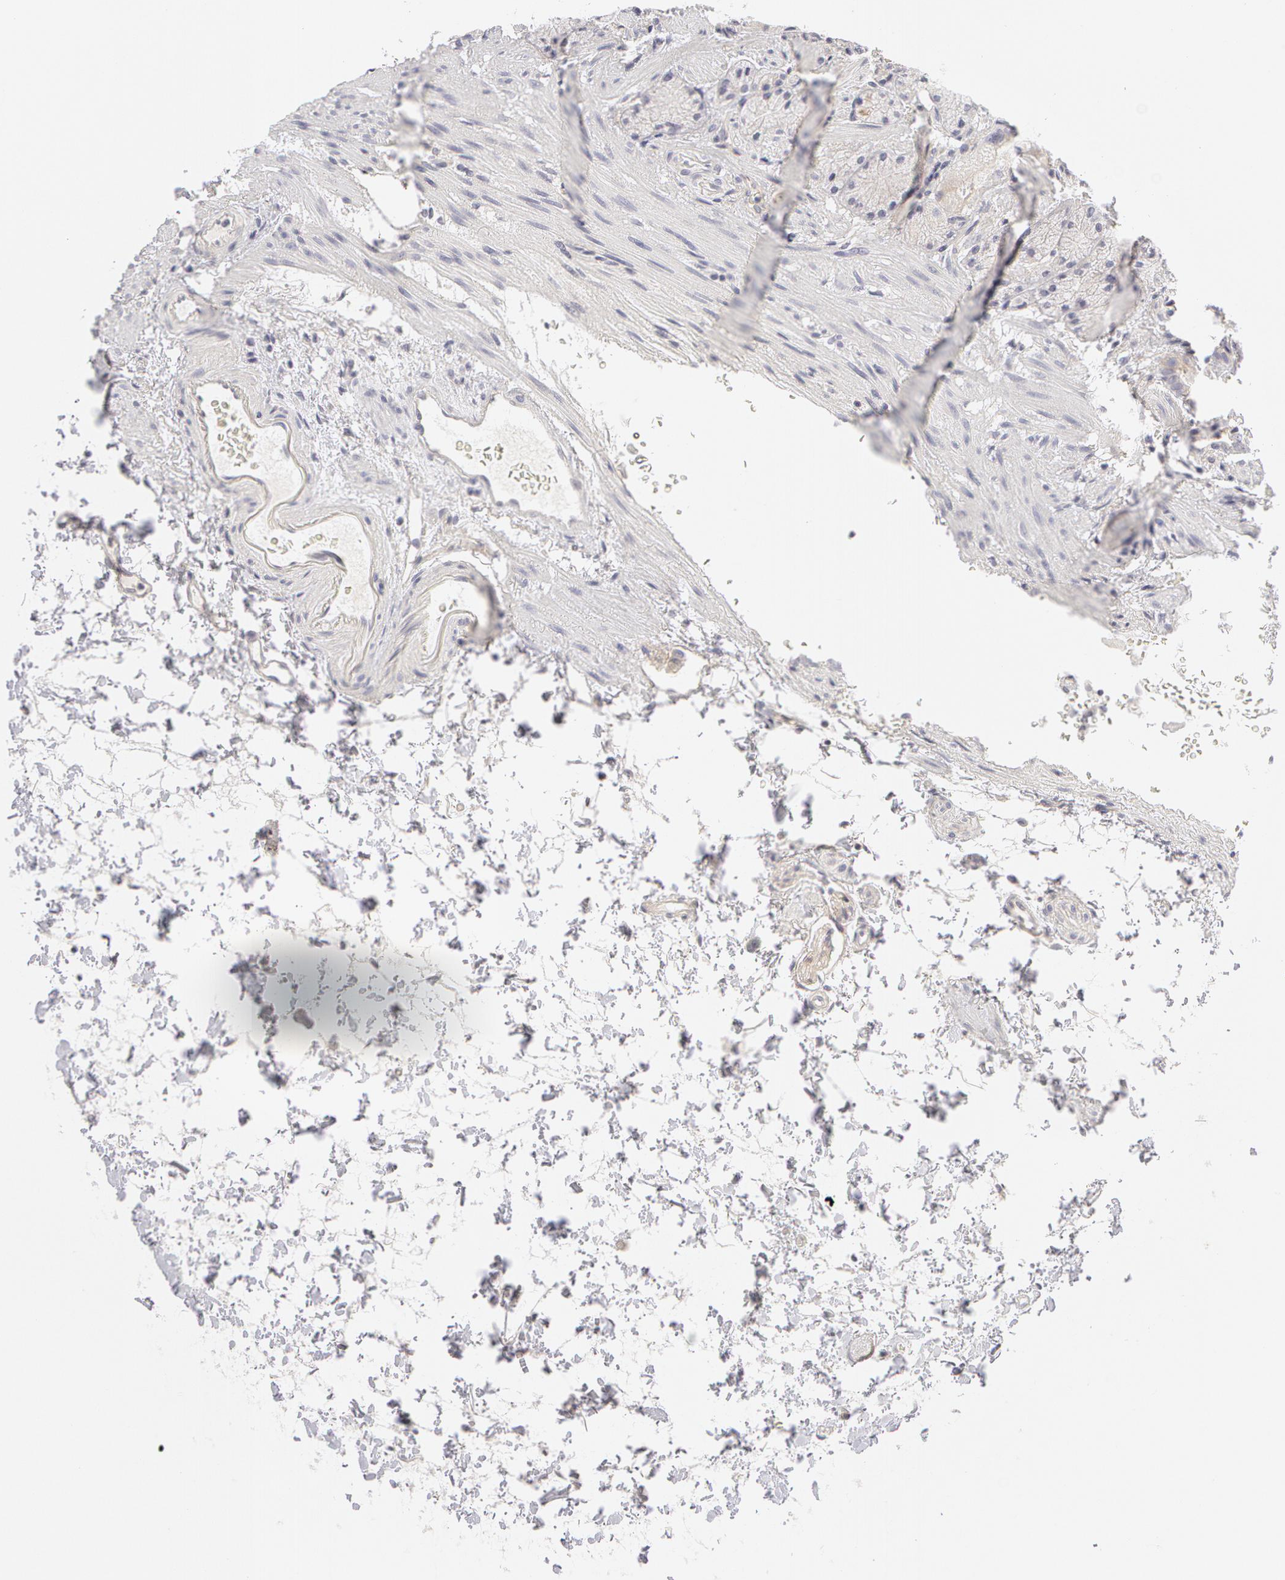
{"staining": {"intensity": "weak", "quantity": "<25%", "location": "cytoplasmic/membranous"}, "tissue": "stomach", "cell_type": "Glandular cells", "image_type": "normal", "snomed": [{"axis": "morphology", "description": "Normal tissue, NOS"}, {"axis": "topography", "description": "Stomach, upper"}], "caption": "The photomicrograph shows no significant positivity in glandular cells of stomach. Brightfield microscopy of immunohistochemistry (IHC) stained with DAB (brown) and hematoxylin (blue), captured at high magnification.", "gene": "ABCB1", "patient": {"sex": "female", "age": 75}}